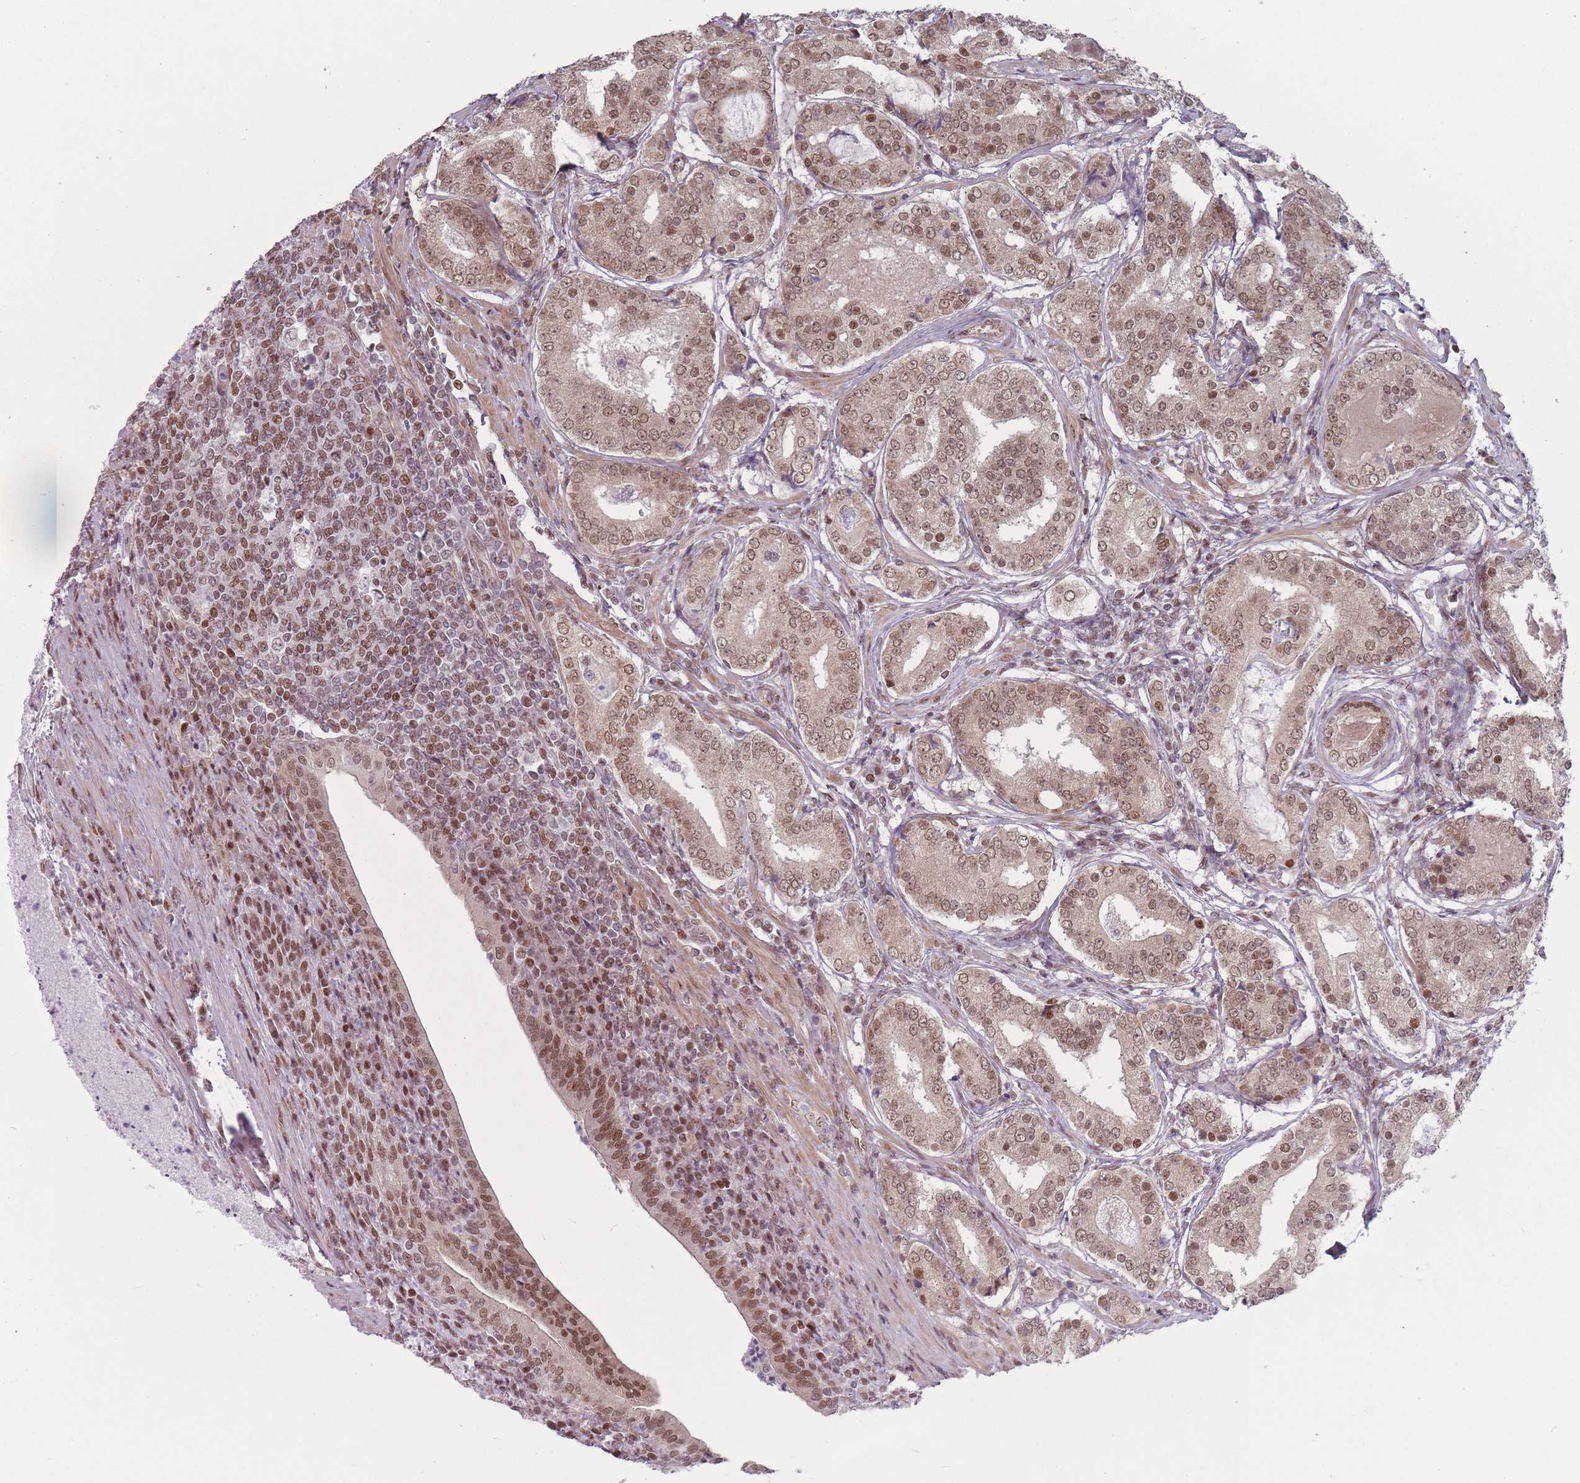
{"staining": {"intensity": "moderate", "quantity": ">75%", "location": "nuclear"}, "tissue": "prostate cancer", "cell_type": "Tumor cells", "image_type": "cancer", "snomed": [{"axis": "morphology", "description": "Adenocarcinoma, Low grade"}, {"axis": "topography", "description": "Prostate"}], "caption": "The histopathology image reveals a brown stain indicating the presence of a protein in the nuclear of tumor cells in prostate low-grade adenocarcinoma.", "gene": "SH3BGRL2", "patient": {"sex": "male", "age": 68}}